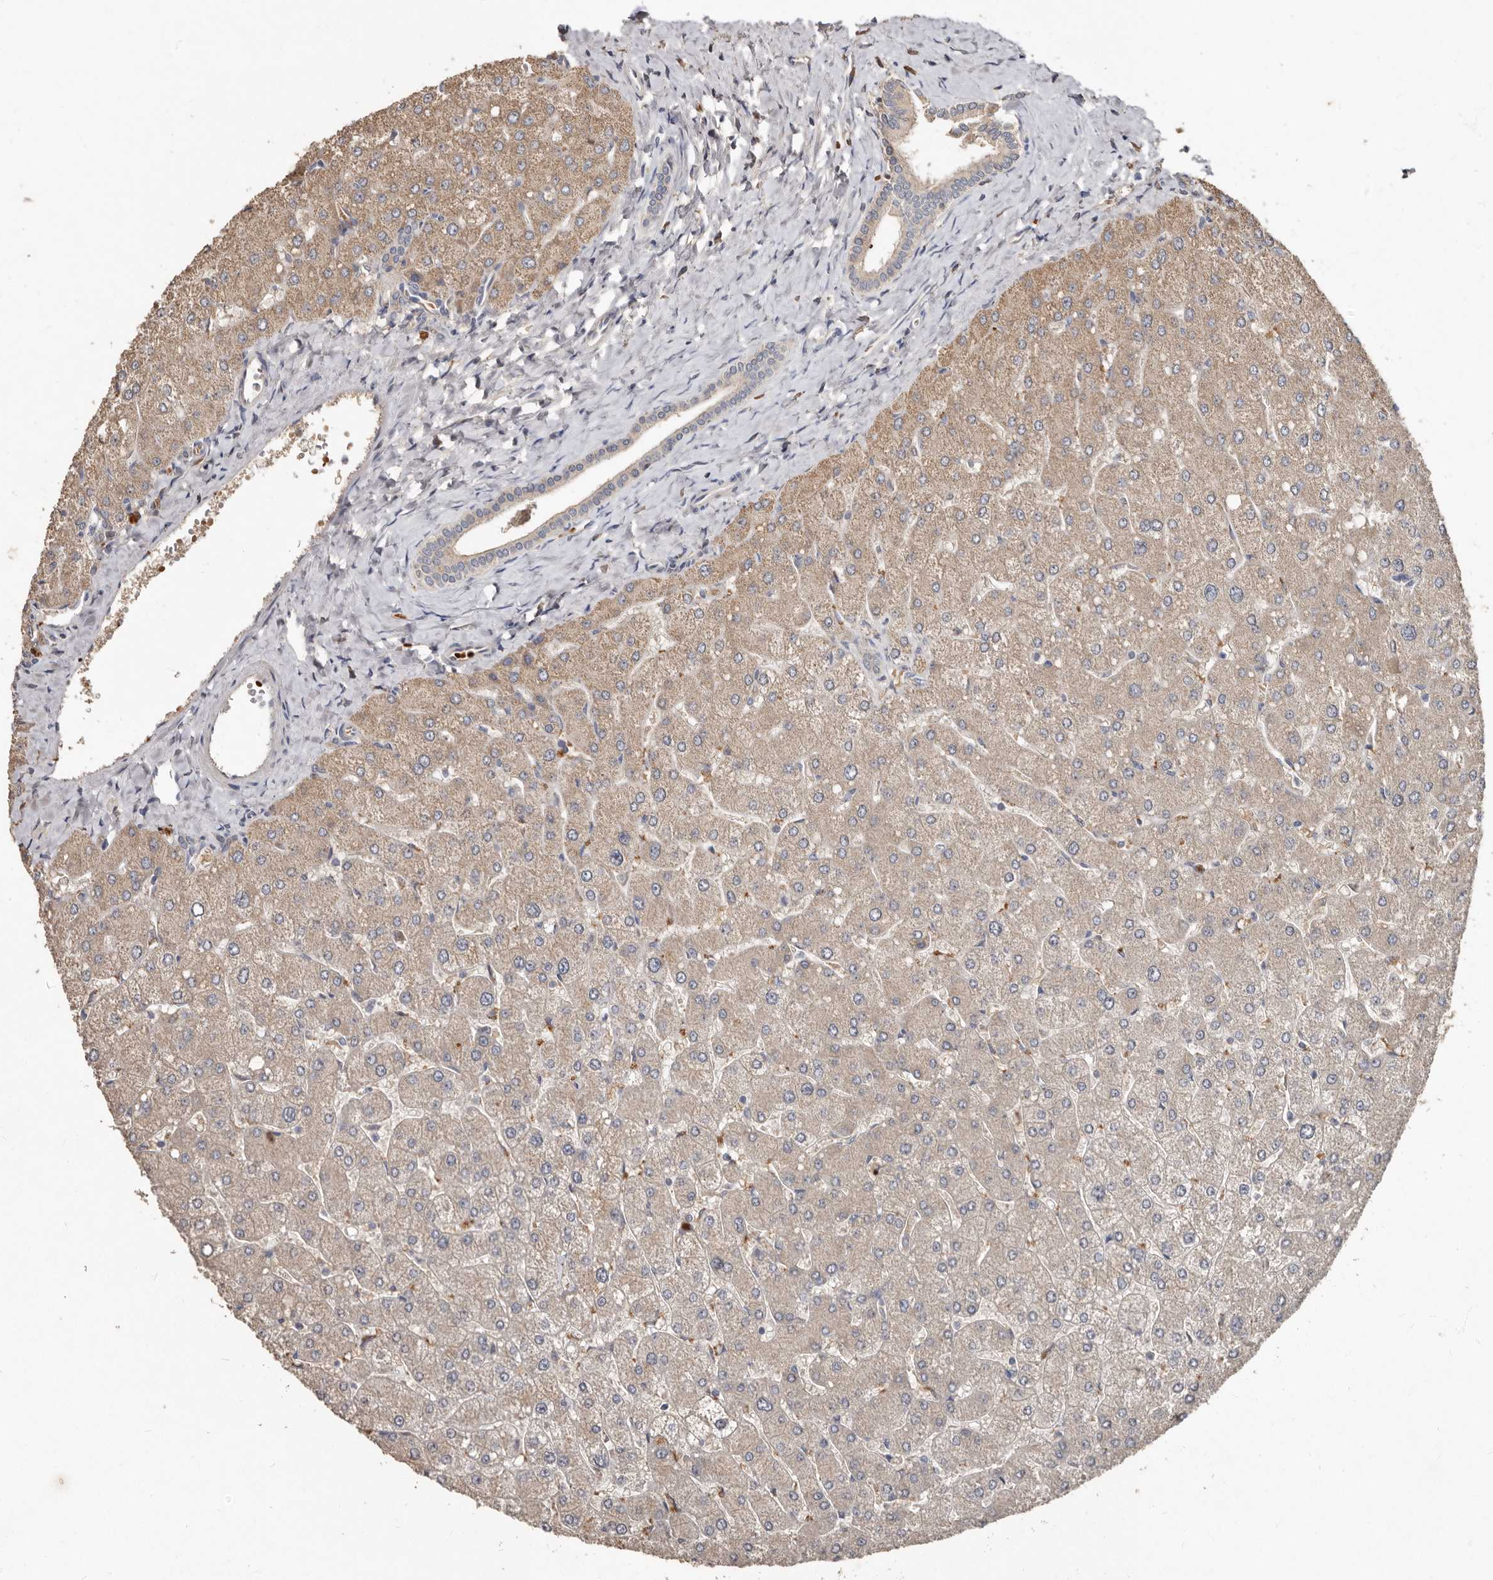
{"staining": {"intensity": "weak", "quantity": "<25%", "location": "cytoplasmic/membranous"}, "tissue": "liver", "cell_type": "Cholangiocytes", "image_type": "normal", "snomed": [{"axis": "morphology", "description": "Normal tissue, NOS"}, {"axis": "topography", "description": "Liver"}], "caption": "Cholangiocytes show no significant protein expression in benign liver. The staining is performed using DAB brown chromogen with nuclei counter-stained in using hematoxylin.", "gene": "KIF26B", "patient": {"sex": "male", "age": 55}}